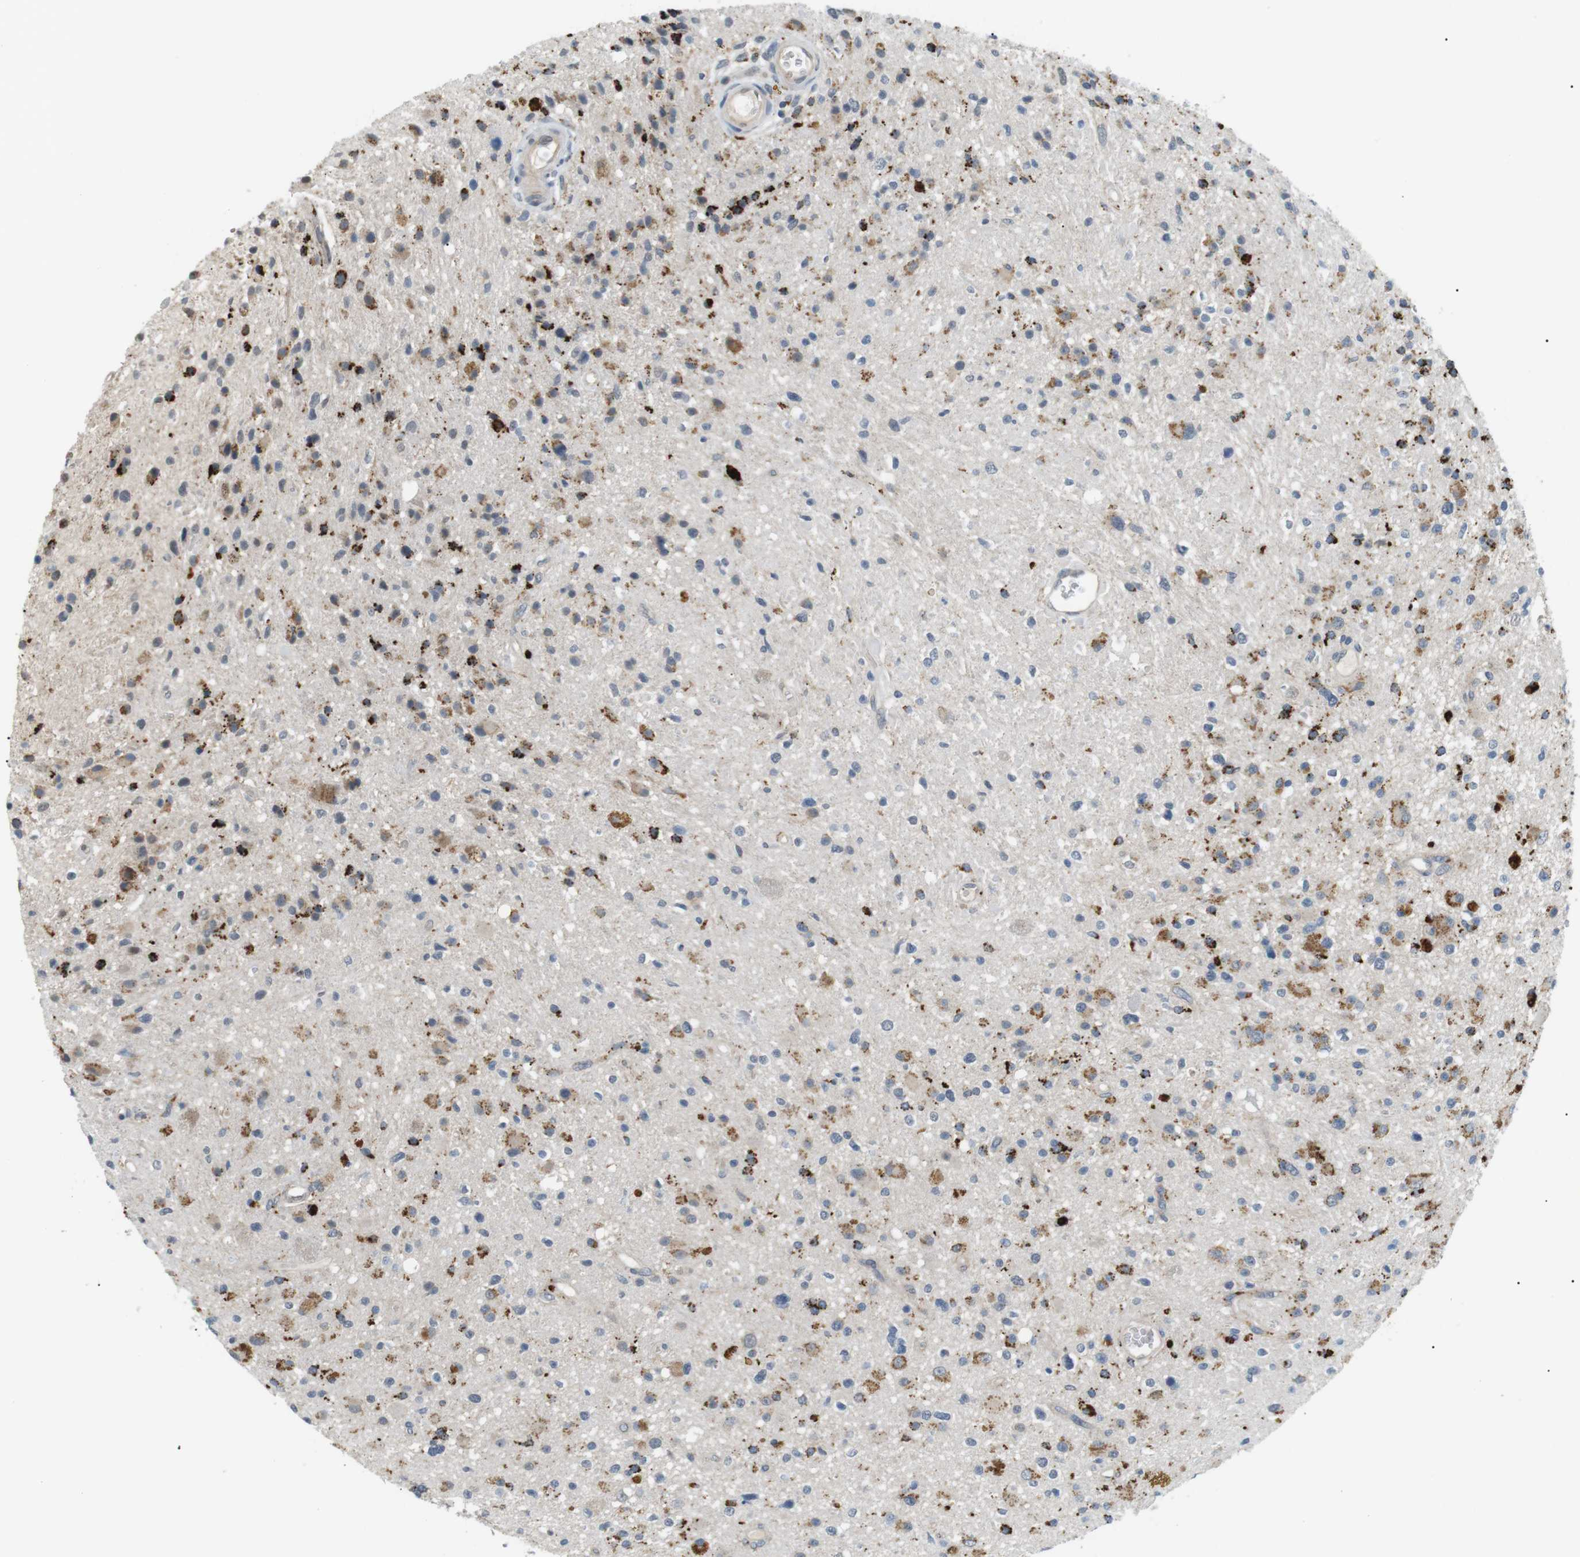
{"staining": {"intensity": "strong", "quantity": "25%-75%", "location": "cytoplasmic/membranous"}, "tissue": "glioma", "cell_type": "Tumor cells", "image_type": "cancer", "snomed": [{"axis": "morphology", "description": "Glioma, malignant, High grade"}, {"axis": "topography", "description": "Brain"}], "caption": "A brown stain highlights strong cytoplasmic/membranous staining of a protein in glioma tumor cells.", "gene": "B4GALNT2", "patient": {"sex": "male", "age": 33}}